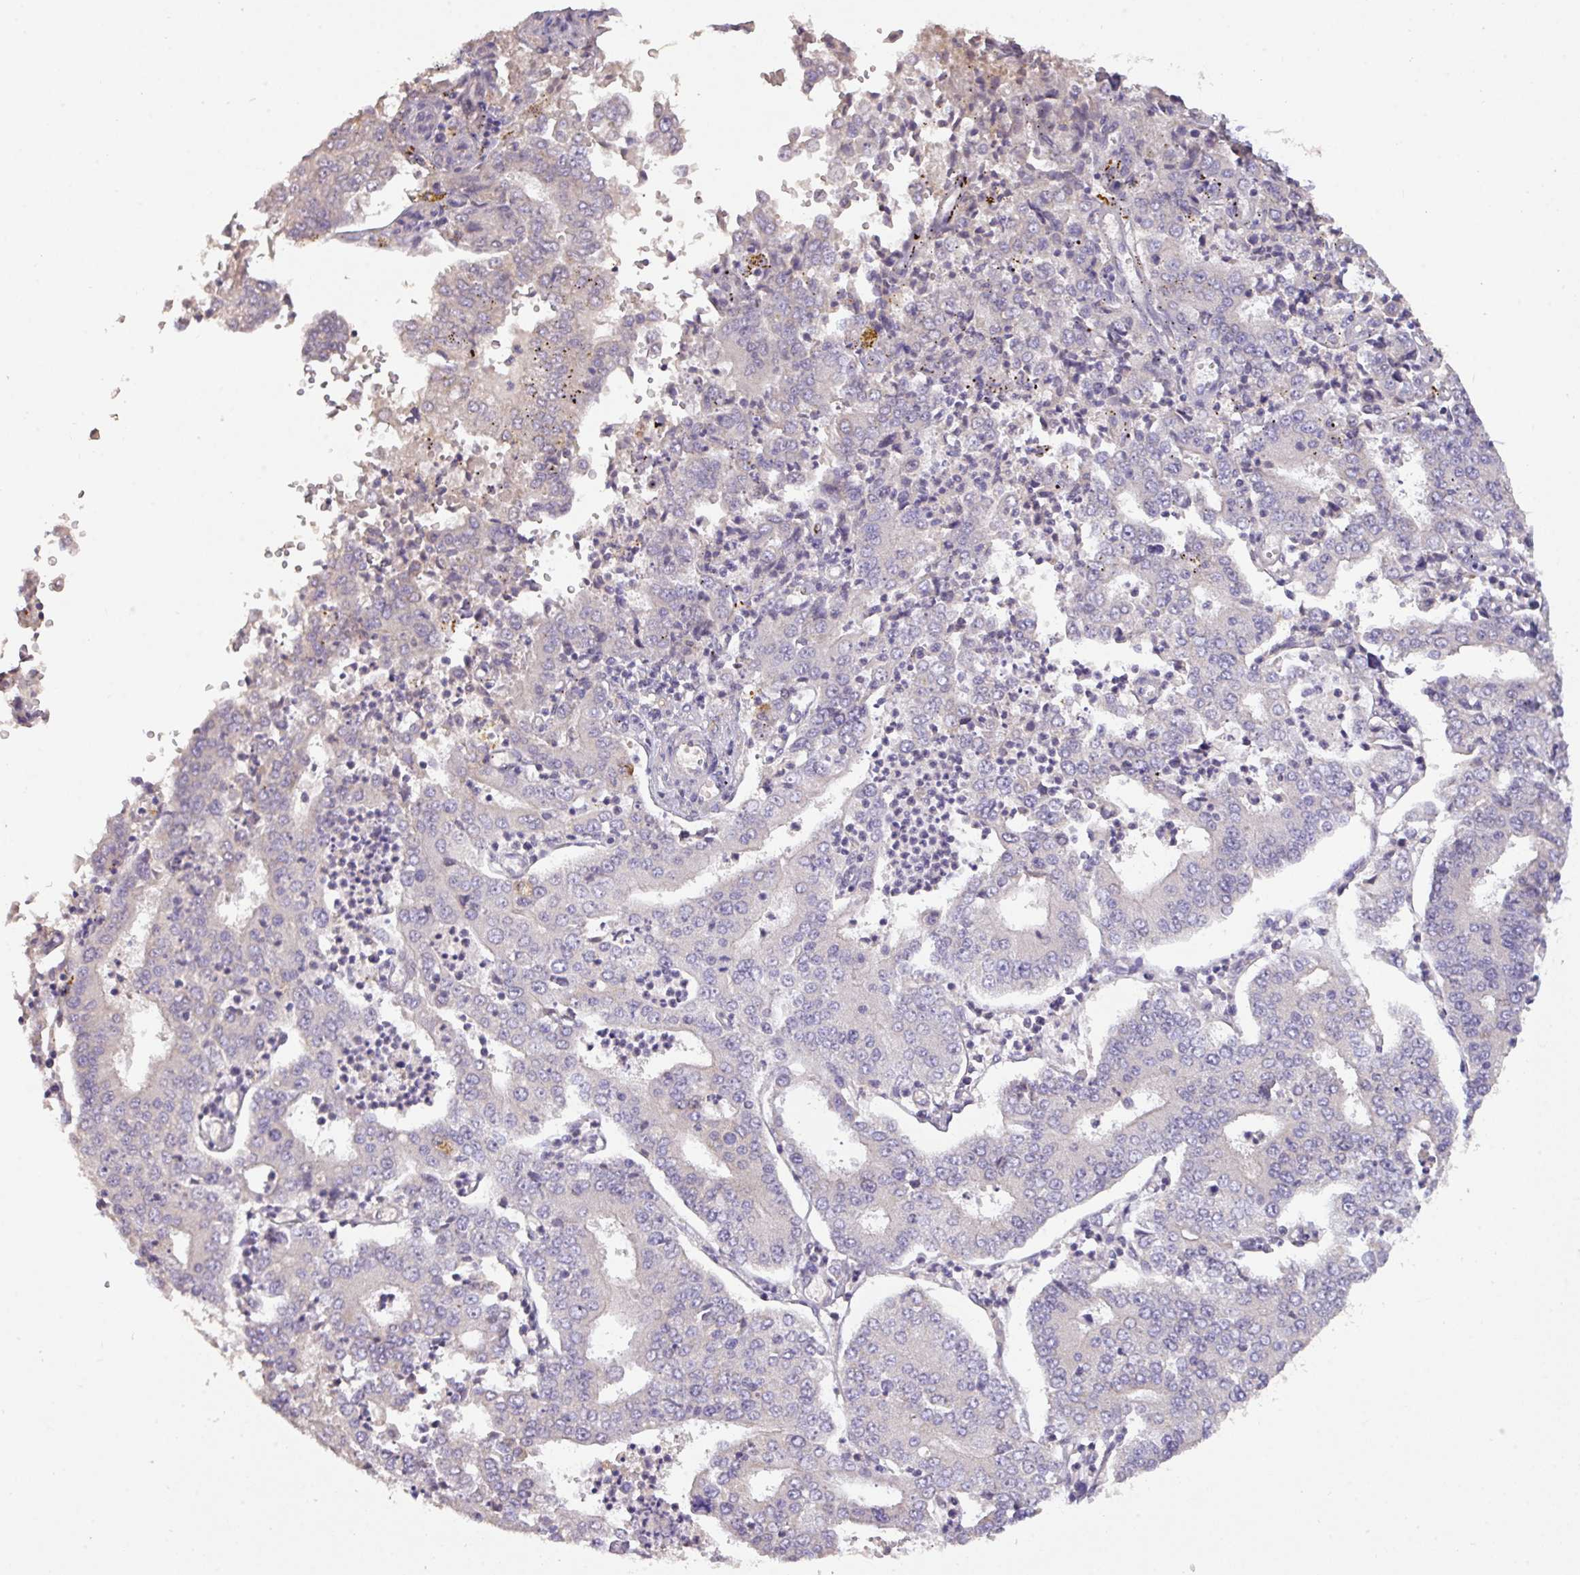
{"staining": {"intensity": "weak", "quantity": "25%-75%", "location": "cytoplasmic/membranous"}, "tissue": "stomach cancer", "cell_type": "Tumor cells", "image_type": "cancer", "snomed": [{"axis": "morphology", "description": "Adenocarcinoma, NOS"}, {"axis": "topography", "description": "Stomach"}], "caption": "Immunohistochemistry (IHC) (DAB) staining of human stomach cancer (adenocarcinoma) exhibits weak cytoplasmic/membranous protein expression in about 25%-75% of tumor cells. (Stains: DAB in brown, nuclei in blue, Microscopy: brightfield microscopy at high magnification).", "gene": "PRADC1", "patient": {"sex": "male", "age": 76}}